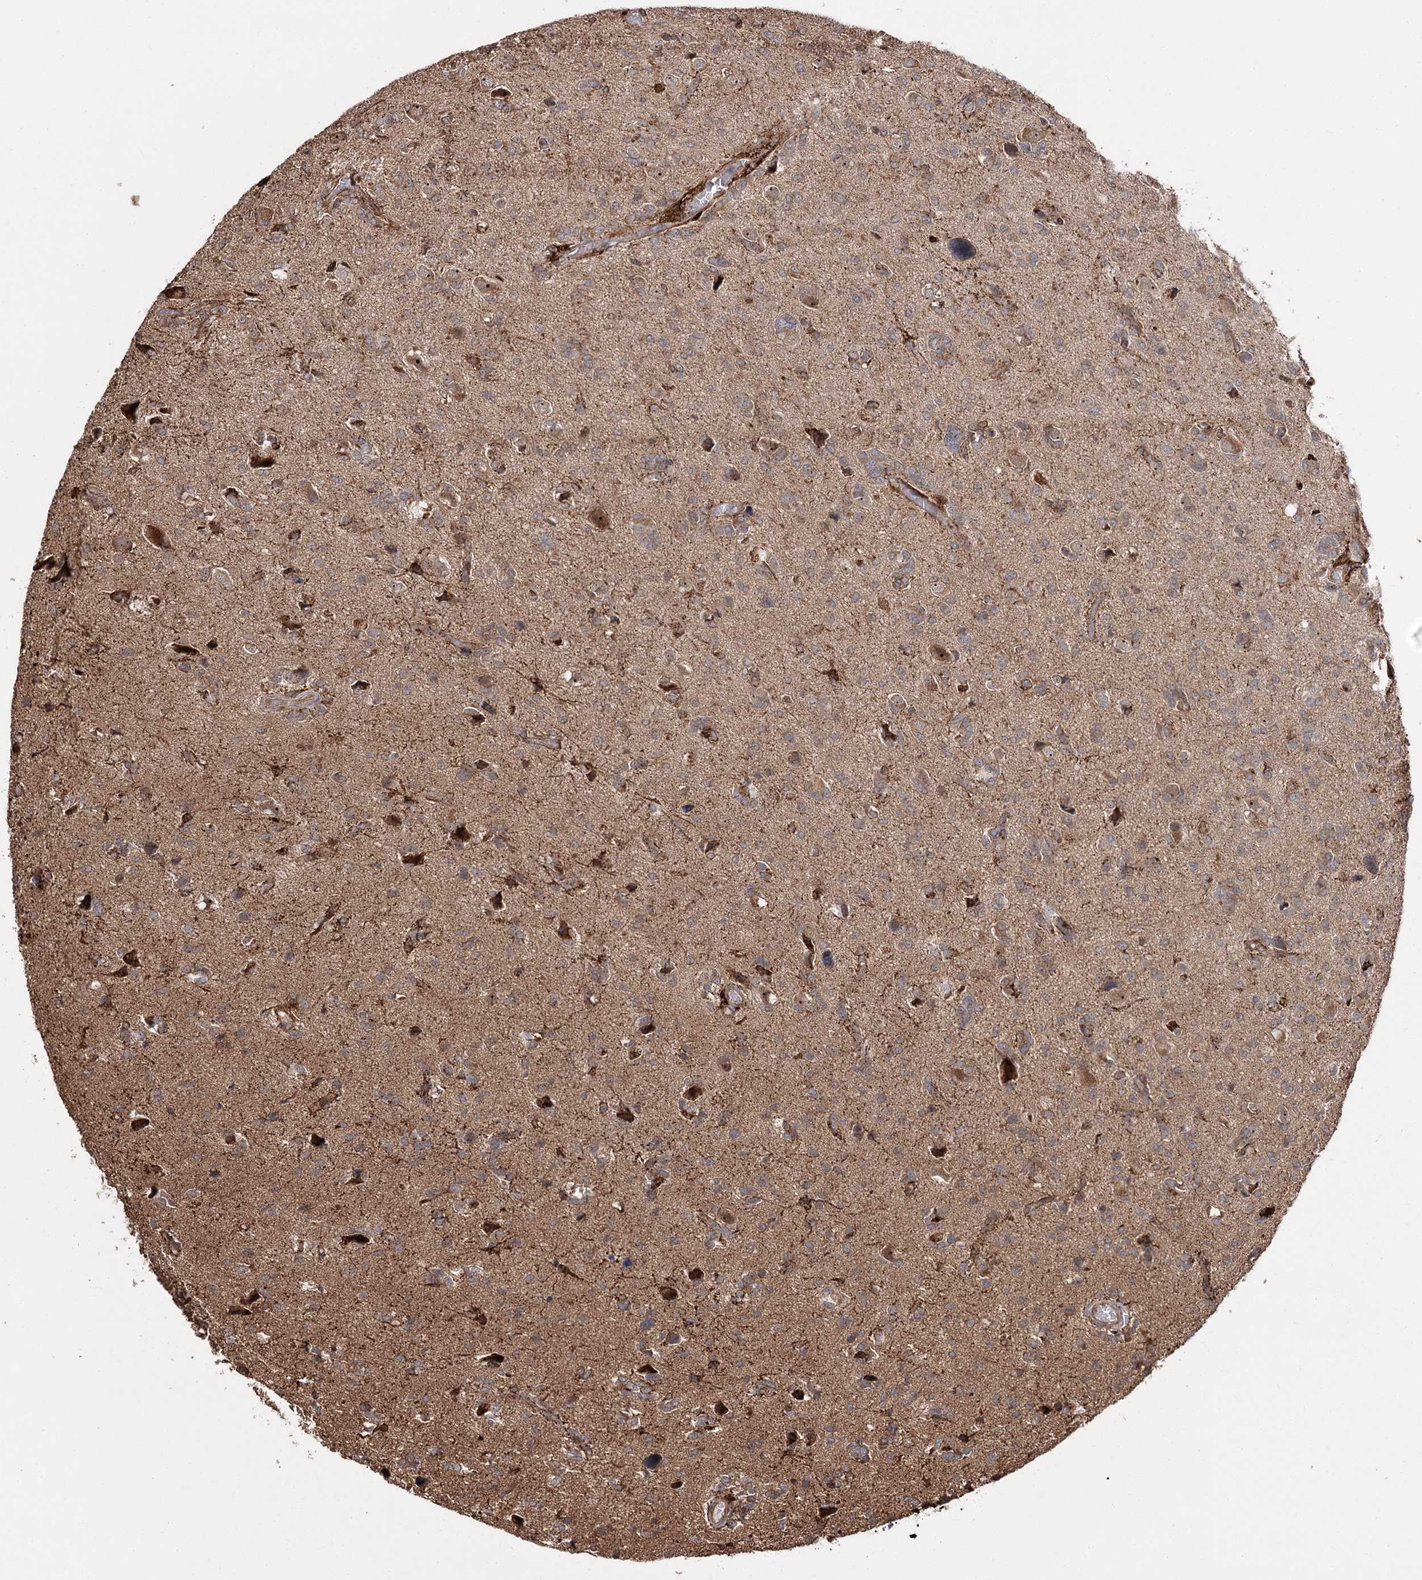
{"staining": {"intensity": "weak", "quantity": ">75%", "location": "cytoplasmic/membranous"}, "tissue": "glioma", "cell_type": "Tumor cells", "image_type": "cancer", "snomed": [{"axis": "morphology", "description": "Glioma, malignant, High grade"}, {"axis": "topography", "description": "Brain"}], "caption": "Immunohistochemical staining of human malignant glioma (high-grade) demonstrates weak cytoplasmic/membranous protein expression in about >75% of tumor cells. Ihc stains the protein of interest in brown and the nuclei are stained blue.", "gene": "FANCL", "patient": {"sex": "female", "age": 59}}